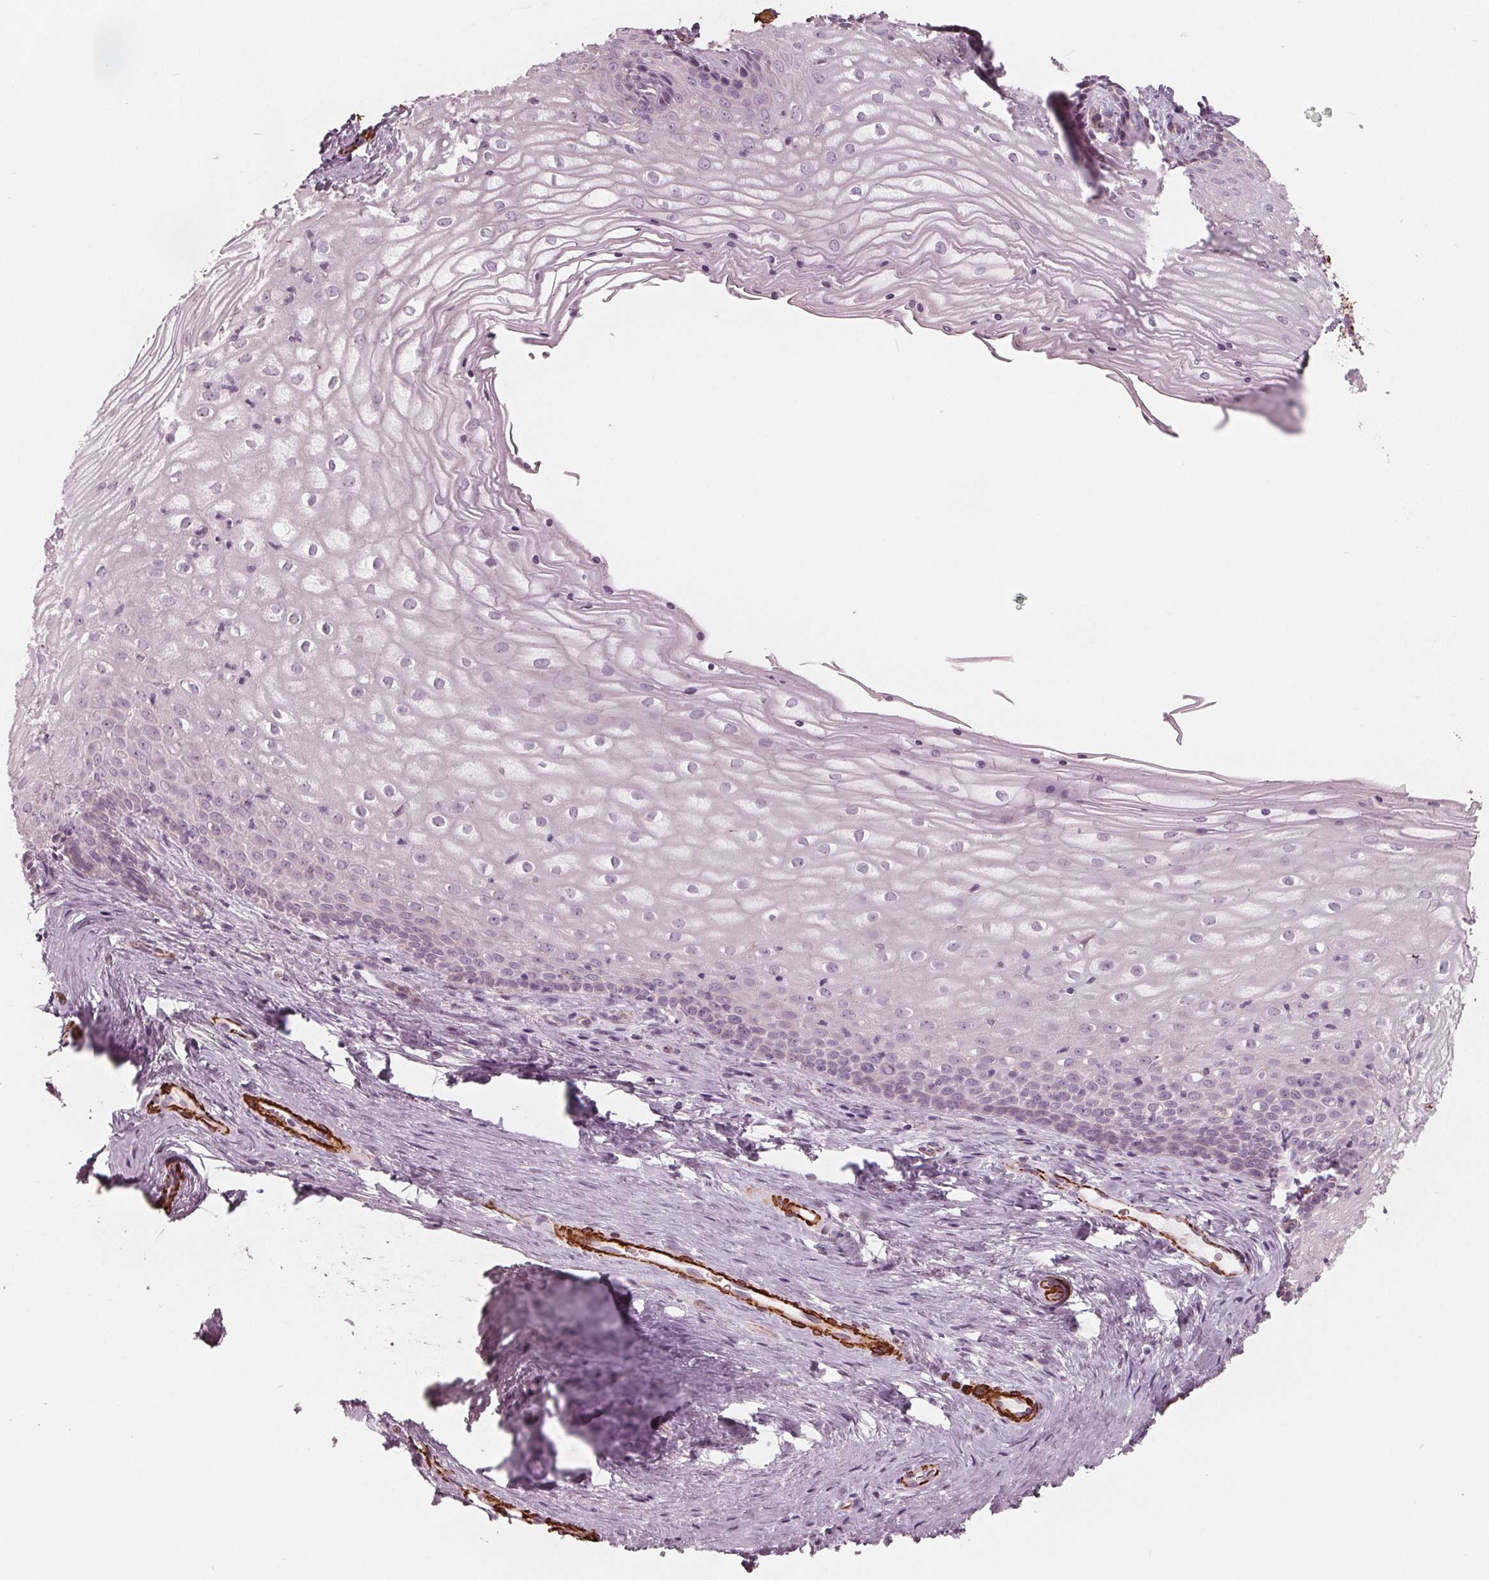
{"staining": {"intensity": "negative", "quantity": "none", "location": "none"}, "tissue": "vagina", "cell_type": "Squamous epithelial cells", "image_type": "normal", "snomed": [{"axis": "morphology", "description": "Normal tissue, NOS"}, {"axis": "topography", "description": "Vagina"}], "caption": "Protein analysis of normal vagina exhibits no significant staining in squamous epithelial cells. (DAB (3,3'-diaminobenzidine) IHC with hematoxylin counter stain).", "gene": "MIER3", "patient": {"sex": "female", "age": 45}}